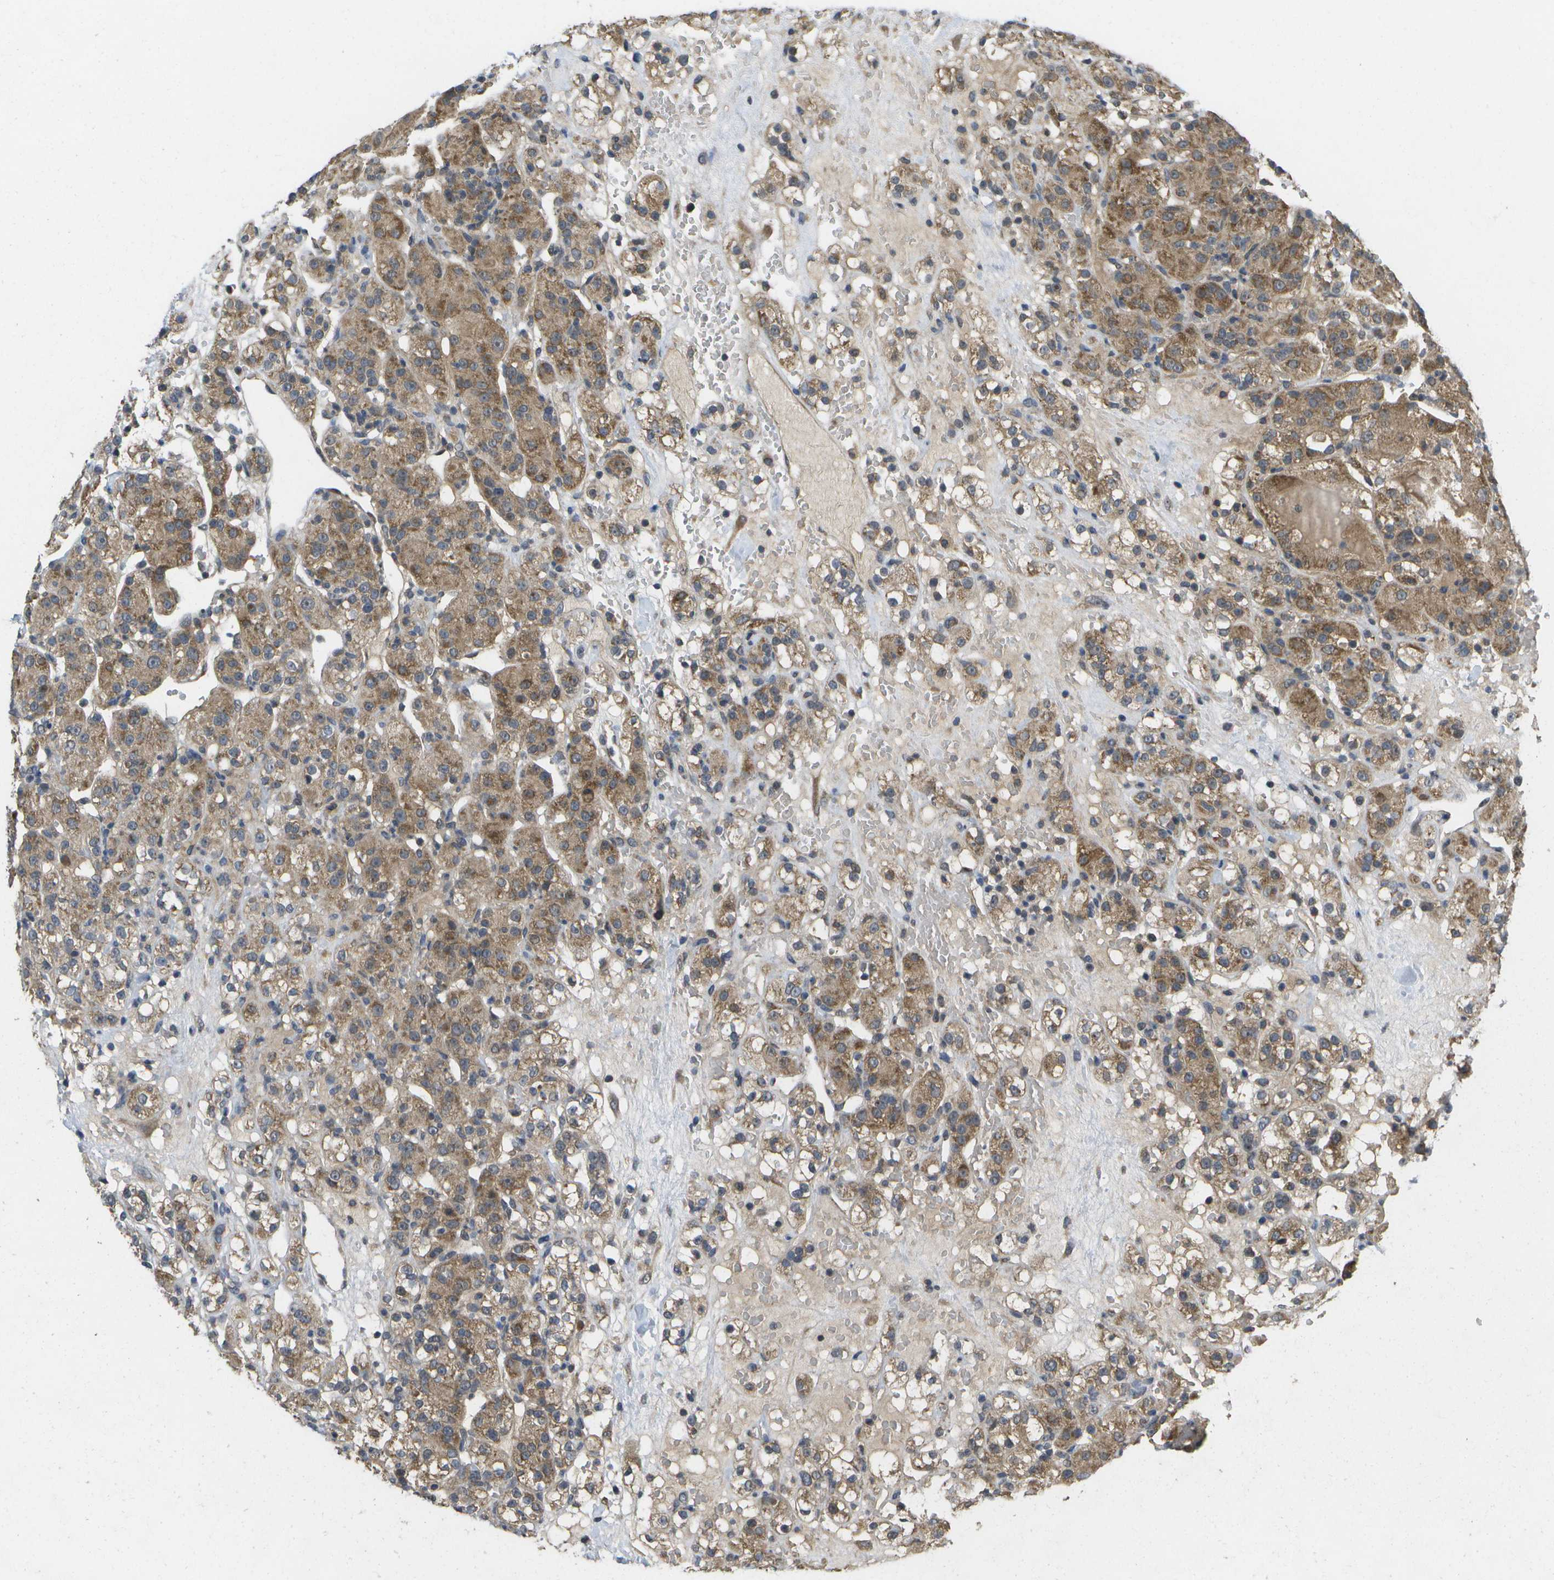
{"staining": {"intensity": "moderate", "quantity": ">75%", "location": "cytoplasmic/membranous"}, "tissue": "renal cancer", "cell_type": "Tumor cells", "image_type": "cancer", "snomed": [{"axis": "morphology", "description": "Normal tissue, NOS"}, {"axis": "morphology", "description": "Adenocarcinoma, NOS"}, {"axis": "topography", "description": "Kidney"}], "caption": "Immunohistochemistry (IHC) of human renal adenocarcinoma reveals medium levels of moderate cytoplasmic/membranous staining in about >75% of tumor cells. Using DAB (3,3'-diaminobenzidine) (brown) and hematoxylin (blue) stains, captured at high magnification using brightfield microscopy.", "gene": "ALAS1", "patient": {"sex": "male", "age": 61}}